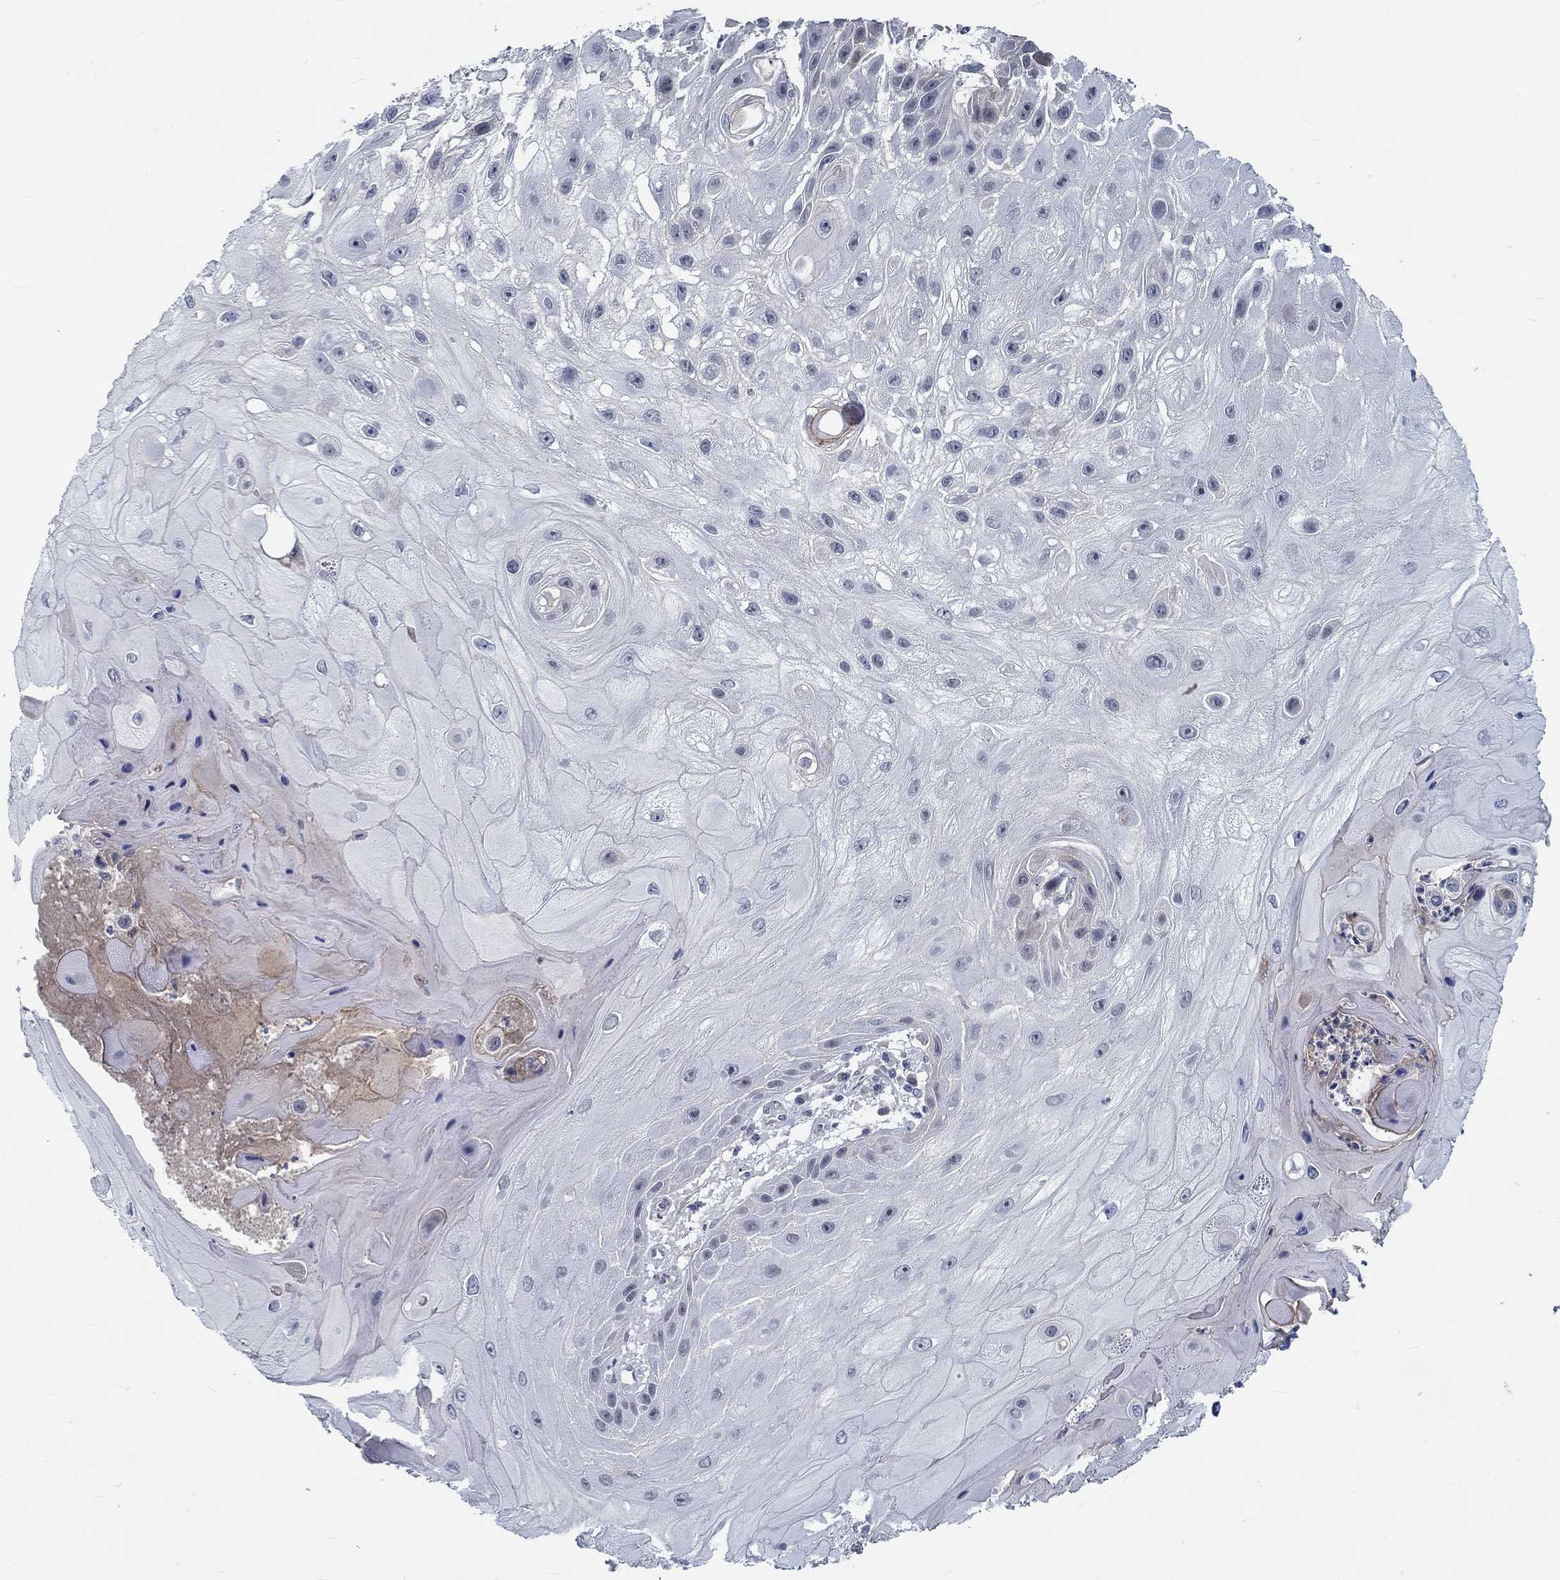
{"staining": {"intensity": "negative", "quantity": "none", "location": "none"}, "tissue": "skin cancer", "cell_type": "Tumor cells", "image_type": "cancer", "snomed": [{"axis": "morphology", "description": "Normal tissue, NOS"}, {"axis": "morphology", "description": "Squamous cell carcinoma, NOS"}, {"axis": "topography", "description": "Skin"}], "caption": "Immunohistochemistry (IHC) of human squamous cell carcinoma (skin) demonstrates no positivity in tumor cells.", "gene": "MYBPC1", "patient": {"sex": "male", "age": 79}}